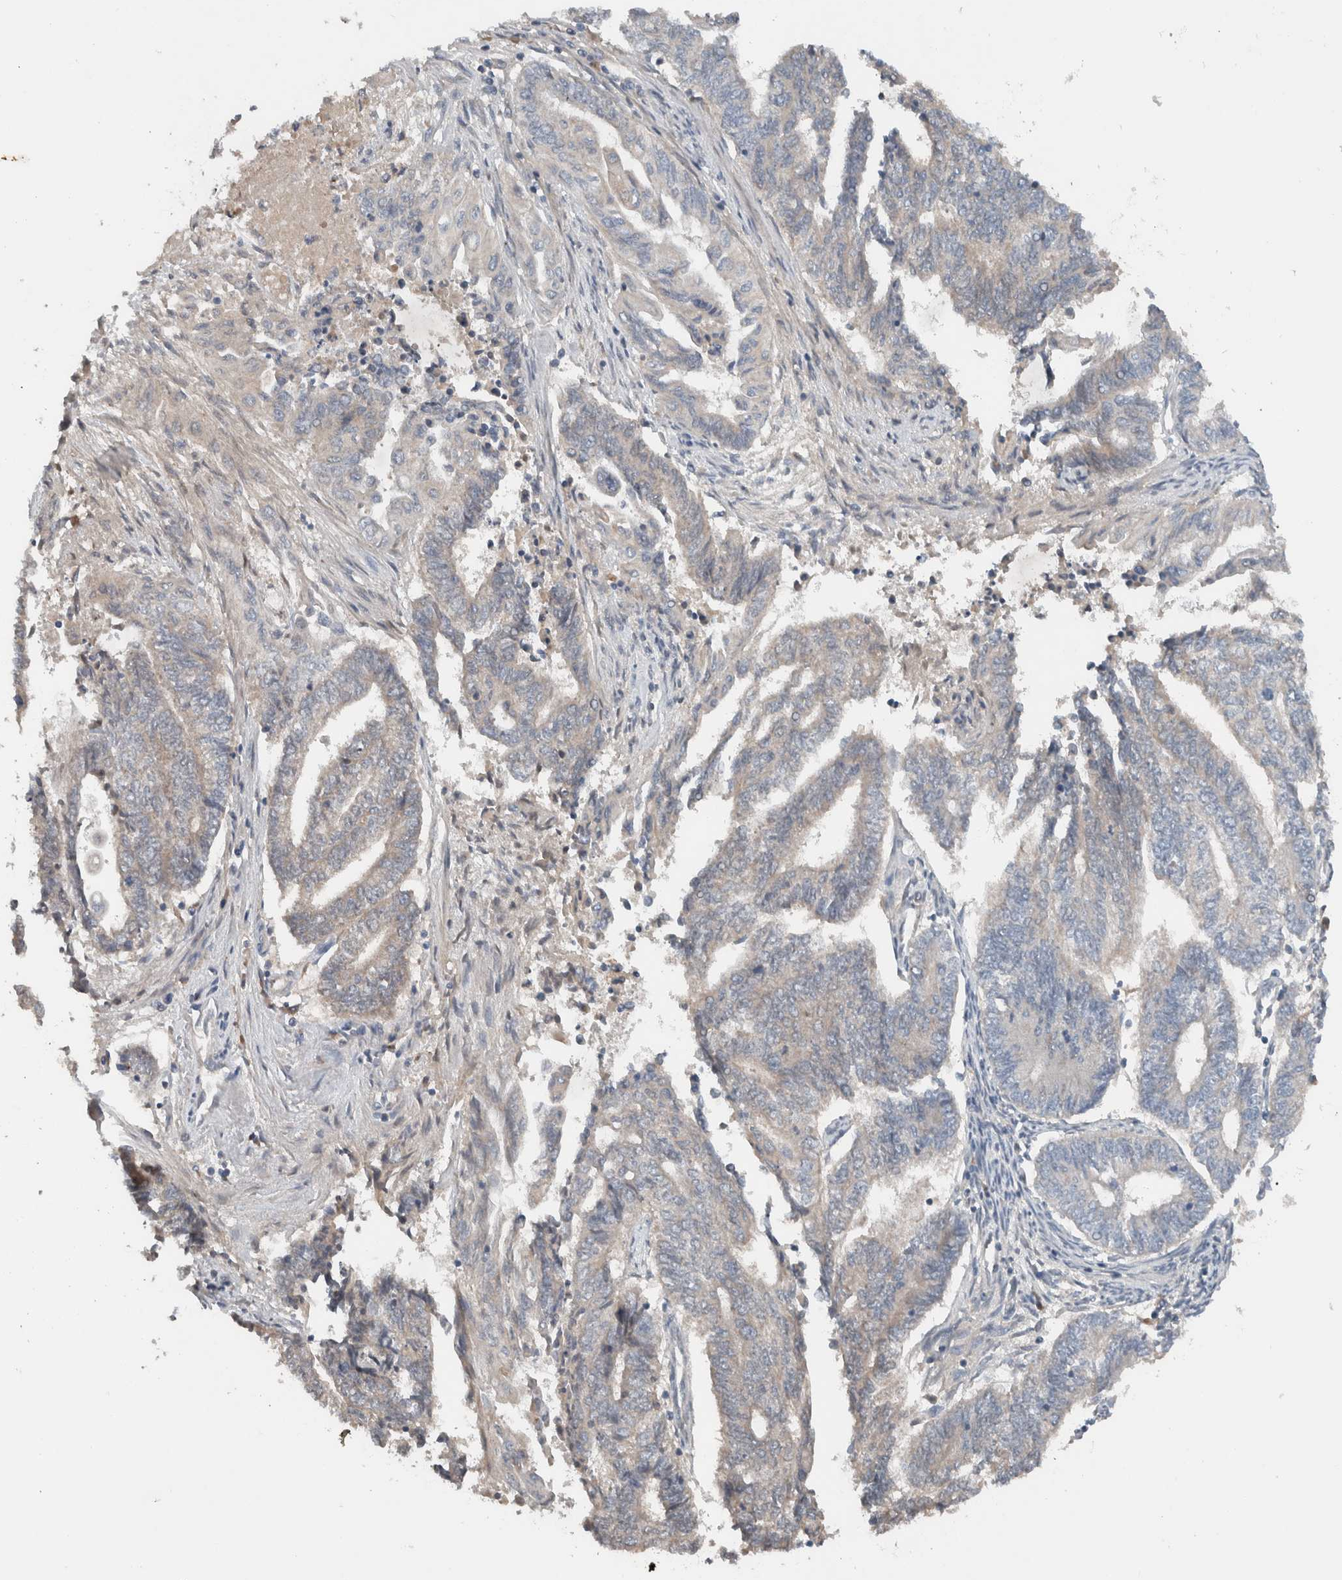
{"staining": {"intensity": "negative", "quantity": "none", "location": "none"}, "tissue": "endometrial cancer", "cell_type": "Tumor cells", "image_type": "cancer", "snomed": [{"axis": "morphology", "description": "Adenocarcinoma, NOS"}, {"axis": "topography", "description": "Uterus"}, {"axis": "topography", "description": "Endometrium"}], "caption": "High power microscopy image of an immunohistochemistry photomicrograph of endometrial cancer, revealing no significant expression in tumor cells. The staining is performed using DAB (3,3'-diaminobenzidine) brown chromogen with nuclei counter-stained in using hematoxylin.", "gene": "UGCG", "patient": {"sex": "female", "age": 70}}